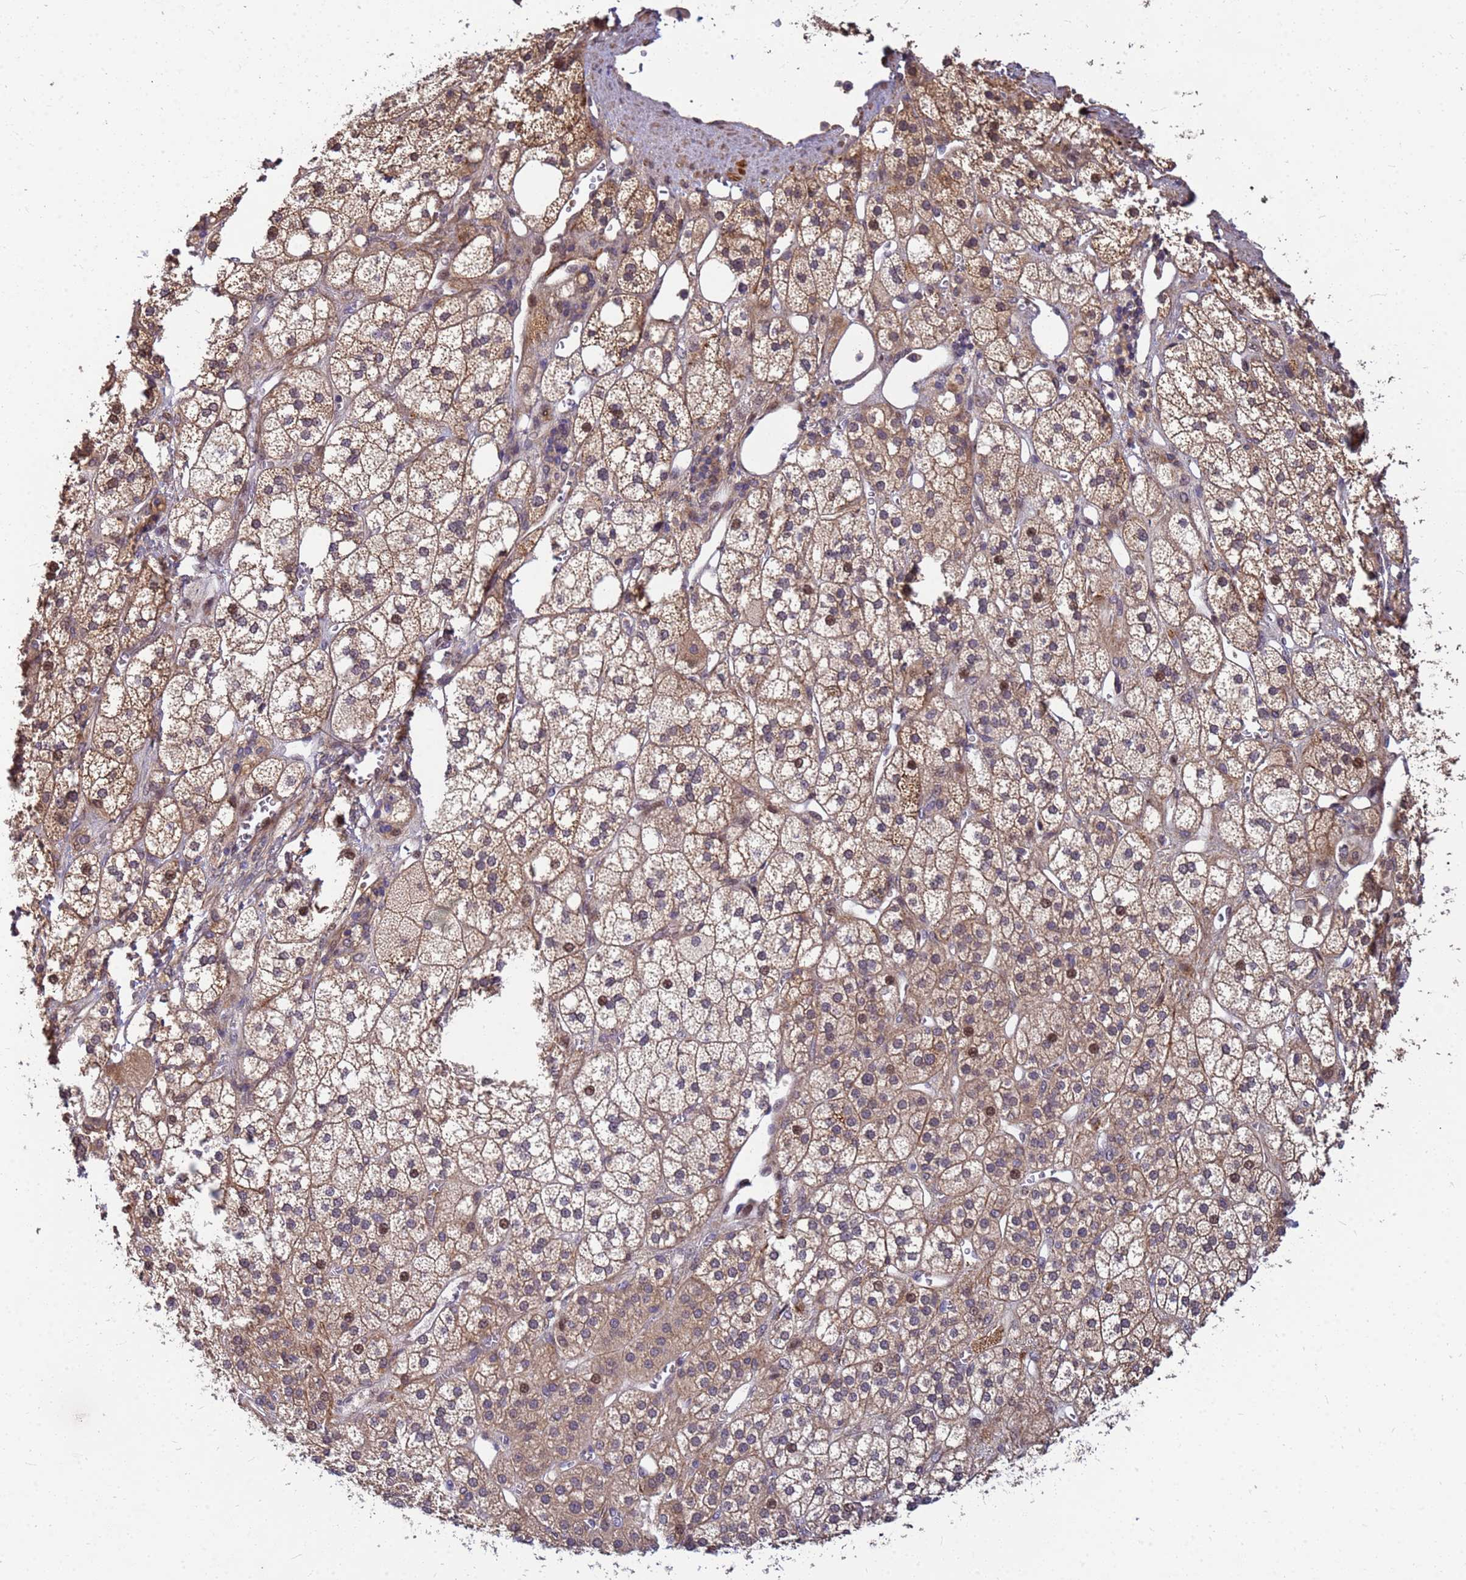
{"staining": {"intensity": "moderate", "quantity": ">75%", "location": "cytoplasmic/membranous,nuclear"}, "tissue": "adrenal gland", "cell_type": "Glandular cells", "image_type": "normal", "snomed": [{"axis": "morphology", "description": "Normal tissue, NOS"}, {"axis": "topography", "description": "Adrenal gland"}], "caption": "Moderate cytoplasmic/membranous,nuclear expression for a protein is appreciated in about >75% of glandular cells of unremarkable adrenal gland using IHC.", "gene": "DUS4L", "patient": {"sex": "male", "age": 61}}